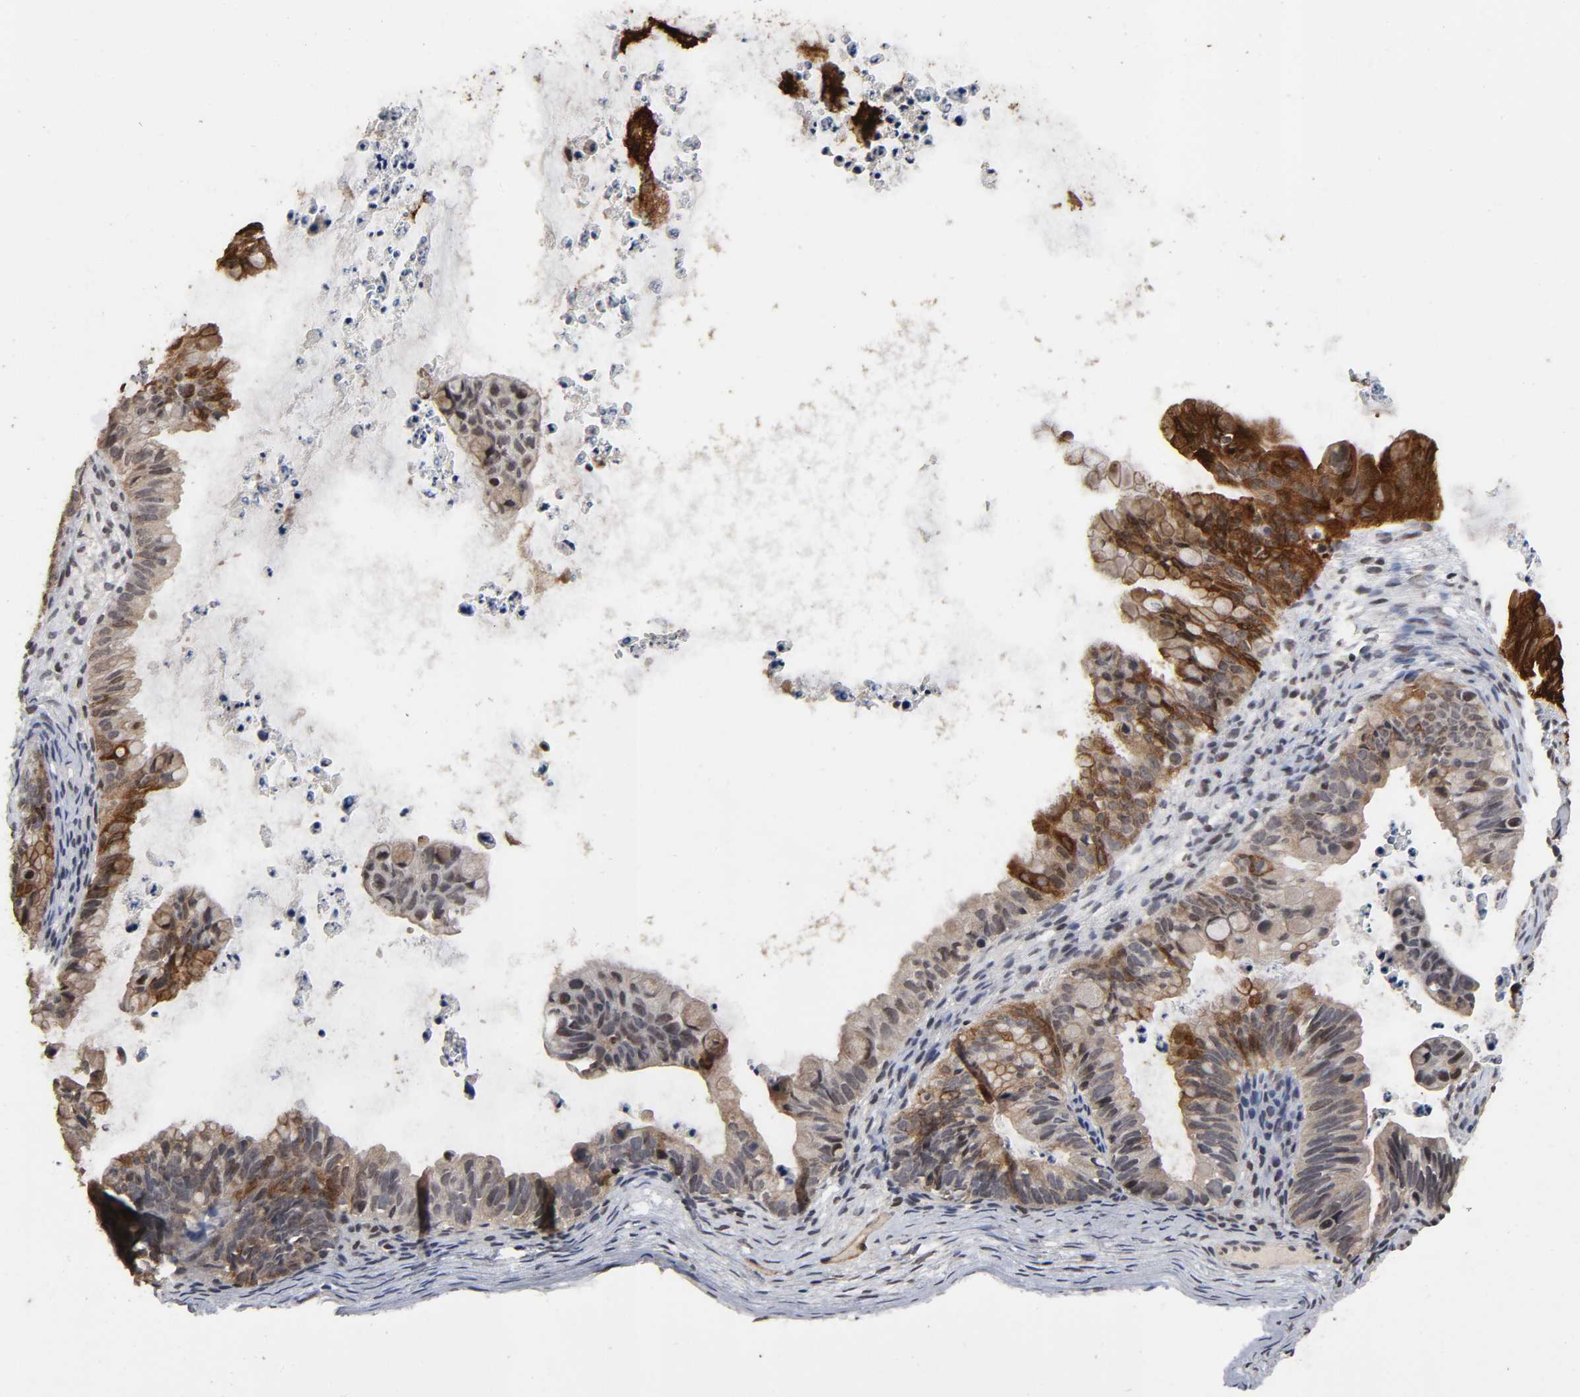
{"staining": {"intensity": "moderate", "quantity": "25%-75%", "location": "cytoplasmic/membranous"}, "tissue": "ovarian cancer", "cell_type": "Tumor cells", "image_type": "cancer", "snomed": [{"axis": "morphology", "description": "Cystadenocarcinoma, mucinous, NOS"}, {"axis": "topography", "description": "Ovary"}], "caption": "Moderate cytoplasmic/membranous protein expression is seen in approximately 25%-75% of tumor cells in ovarian mucinous cystadenocarcinoma. The staining was performed using DAB to visualize the protein expression in brown, while the nuclei were stained in blue with hematoxylin (Magnification: 20x).", "gene": "AHNAK2", "patient": {"sex": "female", "age": 36}}